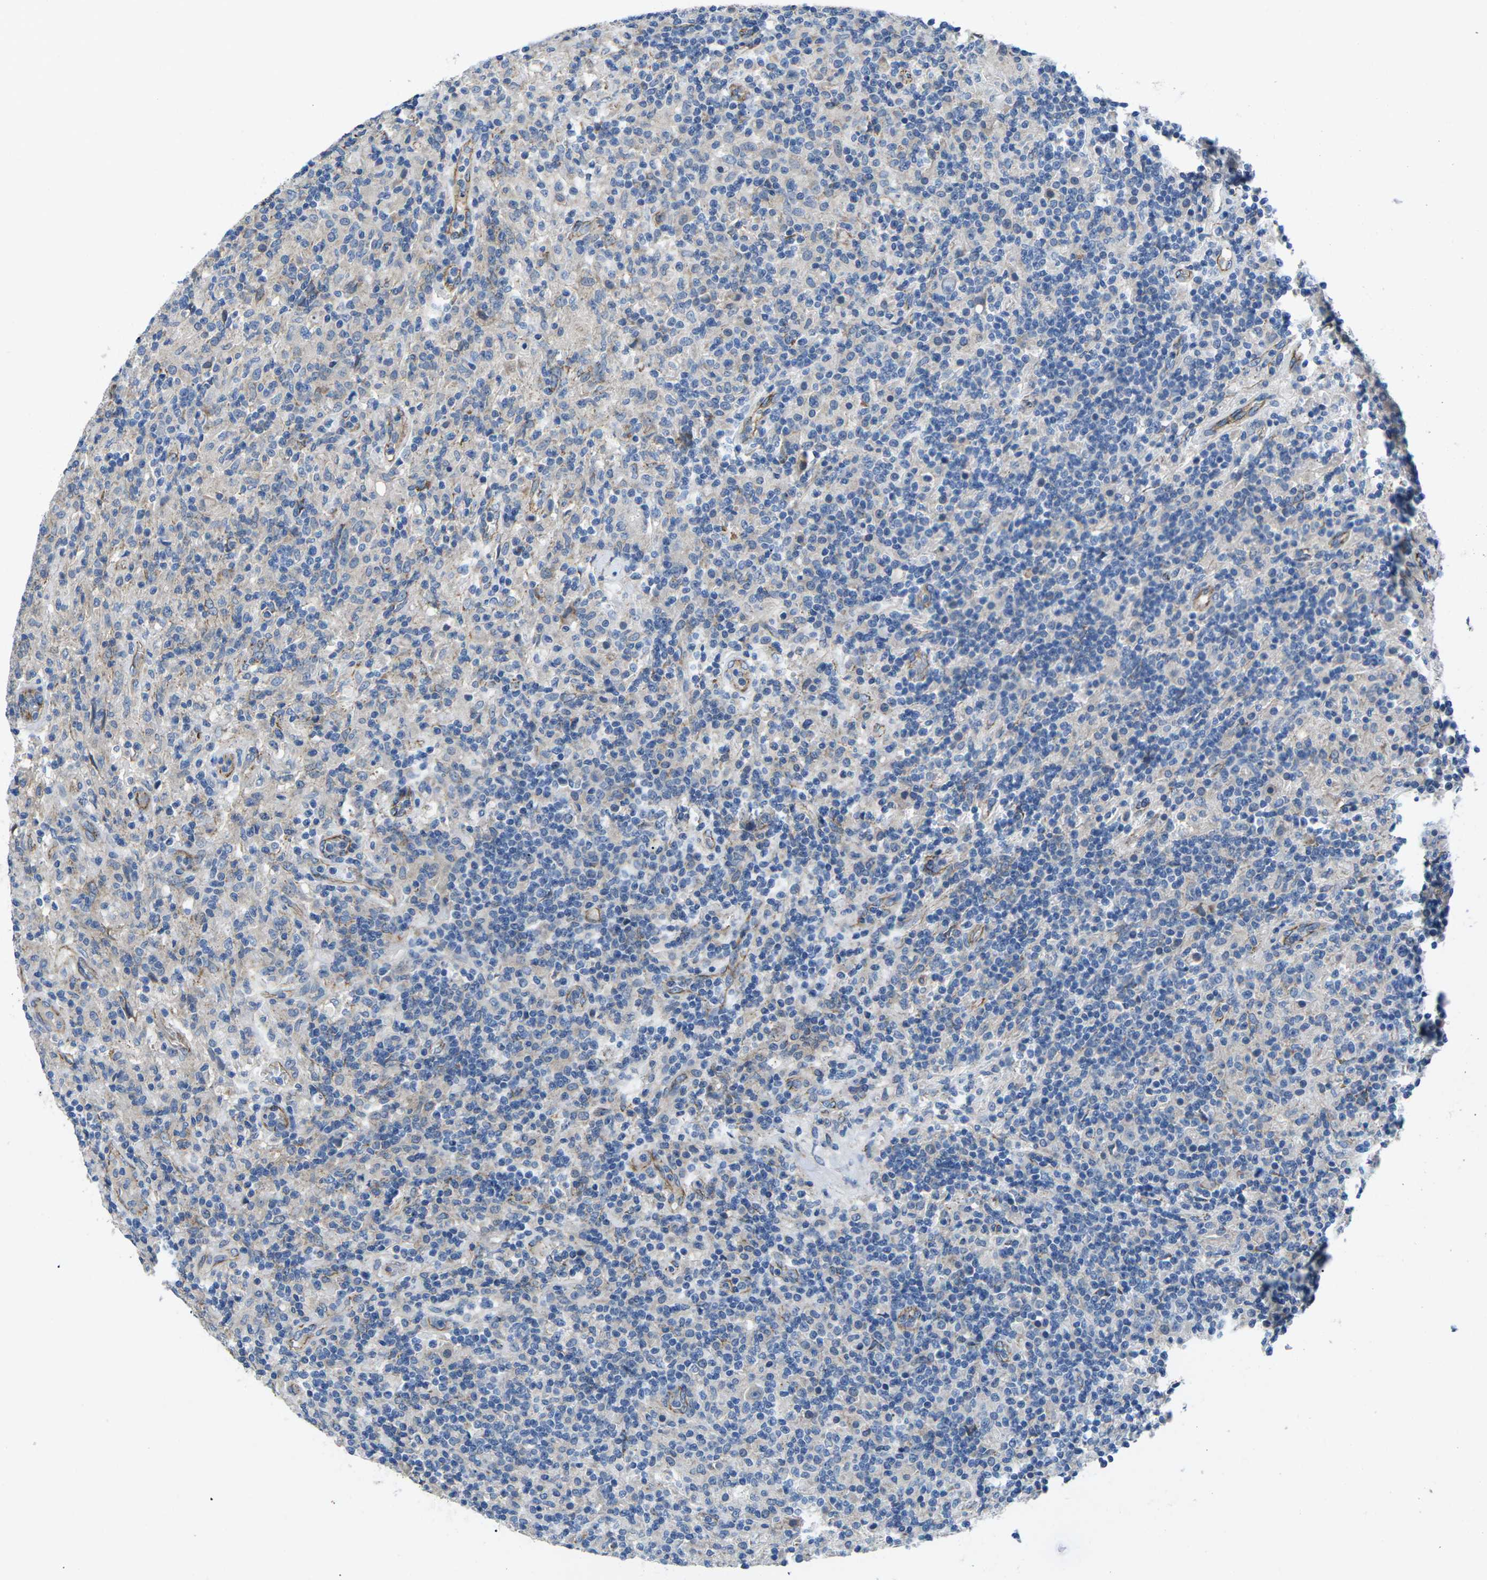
{"staining": {"intensity": "negative", "quantity": "none", "location": "none"}, "tissue": "lymphoma", "cell_type": "Tumor cells", "image_type": "cancer", "snomed": [{"axis": "morphology", "description": "Hodgkin's disease, NOS"}, {"axis": "topography", "description": "Lymph node"}], "caption": "The micrograph reveals no staining of tumor cells in Hodgkin's disease.", "gene": "CTNND1", "patient": {"sex": "male", "age": 70}}